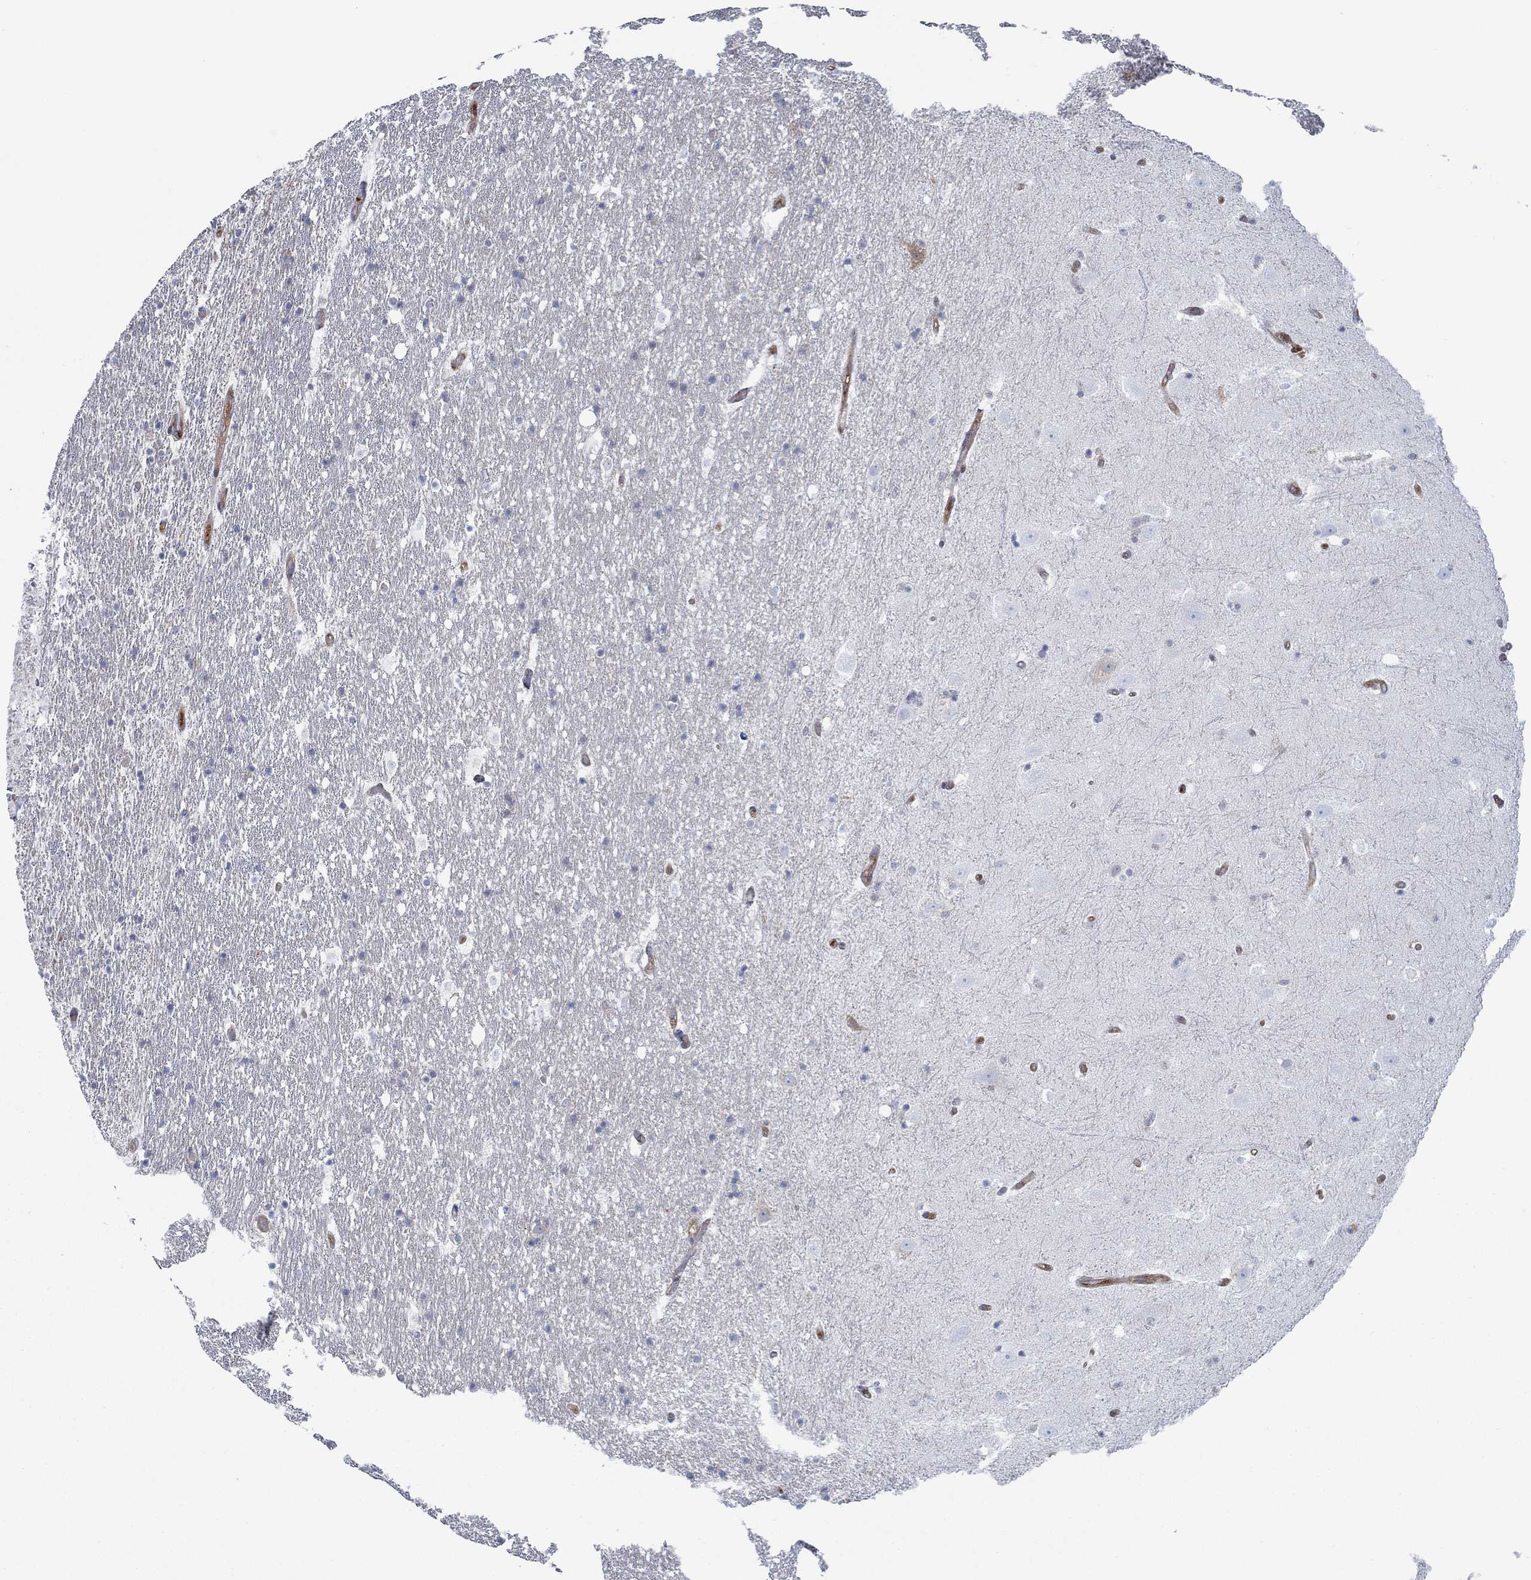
{"staining": {"intensity": "strong", "quantity": "<25%", "location": "cytoplasmic/membranous"}, "tissue": "hippocampus", "cell_type": "Glial cells", "image_type": "normal", "snomed": [{"axis": "morphology", "description": "Normal tissue, NOS"}, {"axis": "topography", "description": "Hippocampus"}], "caption": "A high-resolution histopathology image shows immunohistochemistry staining of unremarkable hippocampus, which demonstrates strong cytoplasmic/membranous positivity in about <25% of glial cells. The staining was performed using DAB (3,3'-diaminobenzidine), with brown indicating positive protein expression. Nuclei are stained blue with hematoxylin.", "gene": "SPAG9", "patient": {"sex": "male", "age": 49}}